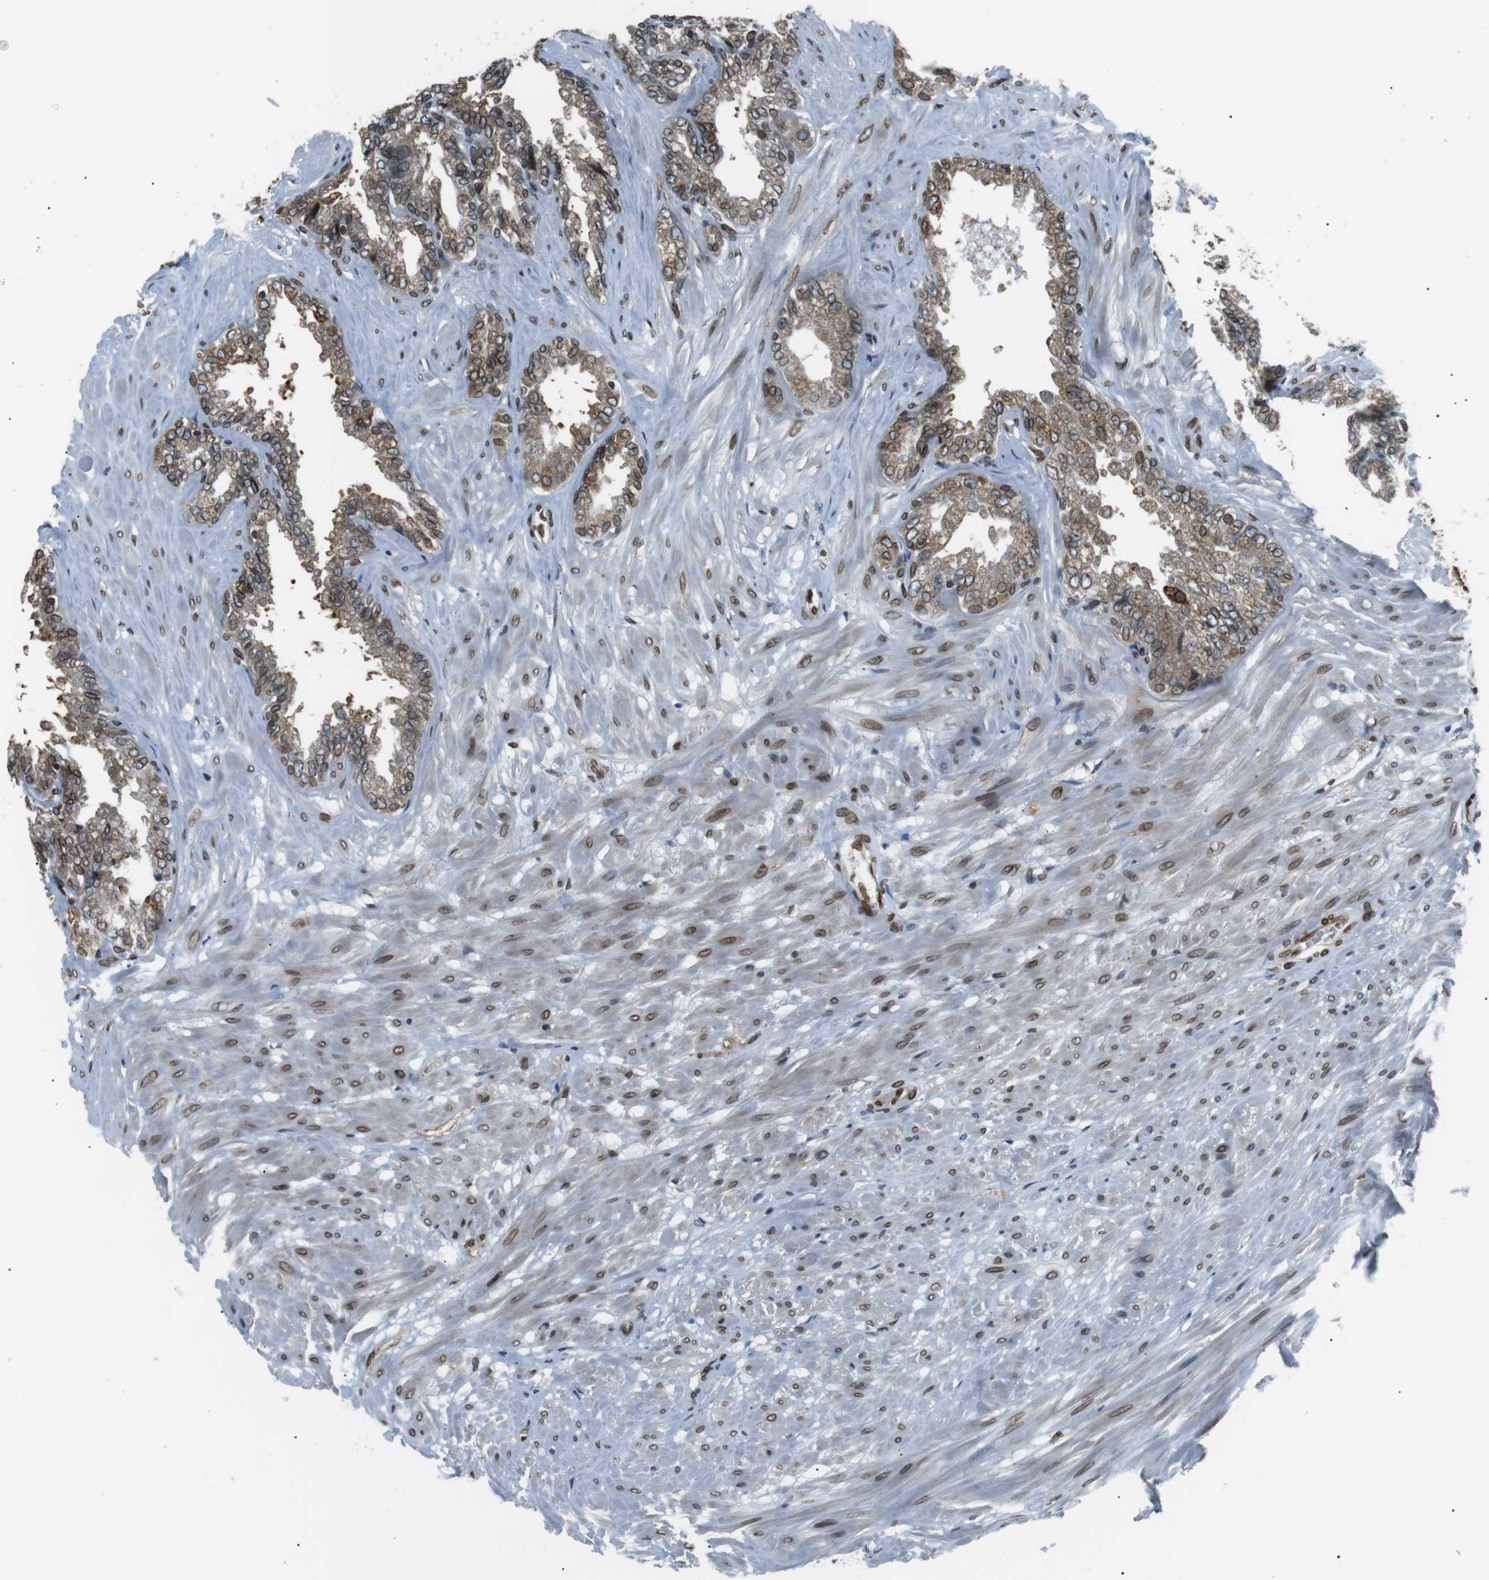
{"staining": {"intensity": "moderate", "quantity": ">75%", "location": "cytoplasmic/membranous,nuclear"}, "tissue": "seminal vesicle", "cell_type": "Glandular cells", "image_type": "normal", "snomed": [{"axis": "morphology", "description": "Normal tissue, NOS"}, {"axis": "topography", "description": "Seminal veicle"}], "caption": "Immunohistochemical staining of normal seminal vesicle reveals moderate cytoplasmic/membranous,nuclear protein positivity in approximately >75% of glandular cells.", "gene": "TMX4", "patient": {"sex": "male", "age": 46}}